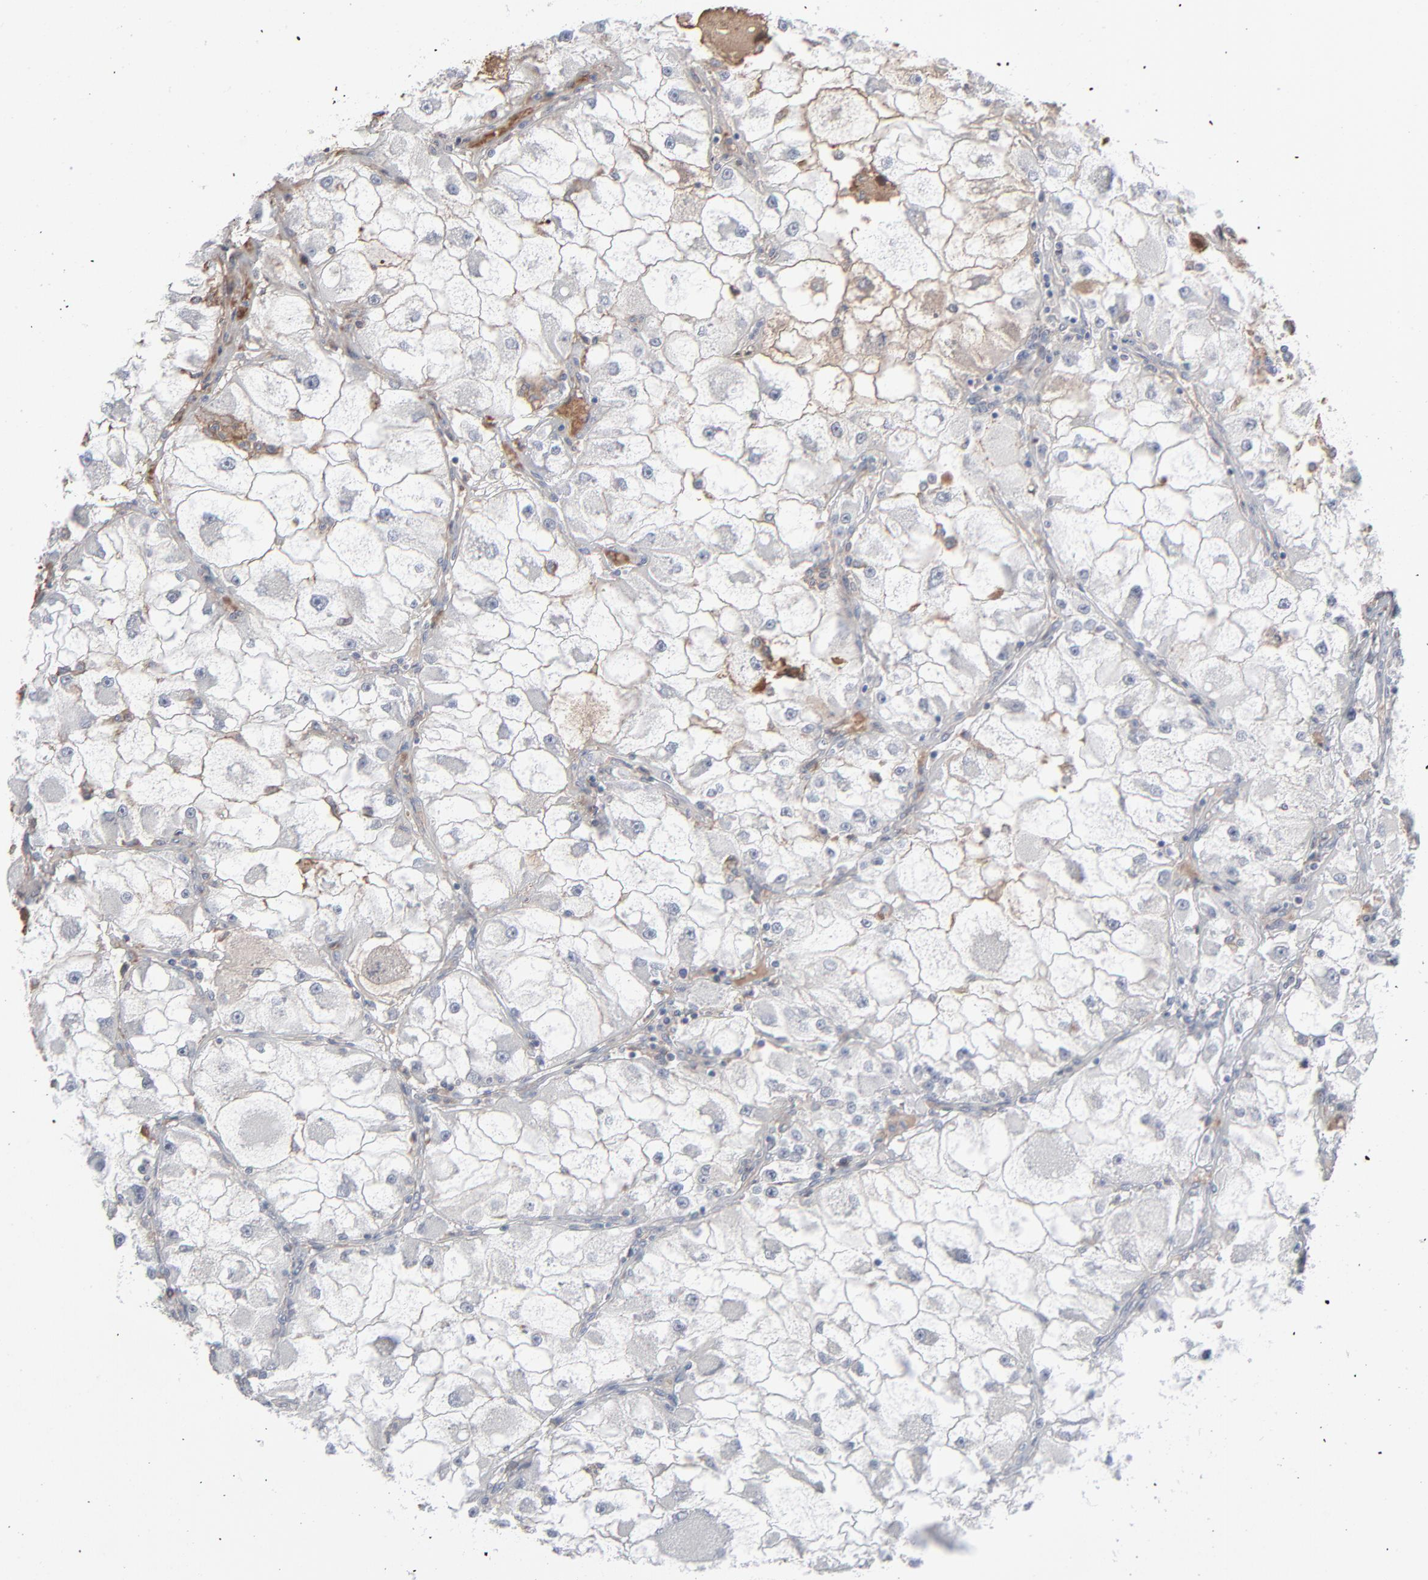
{"staining": {"intensity": "weak", "quantity": "<25%", "location": "cytoplasmic/membranous"}, "tissue": "renal cancer", "cell_type": "Tumor cells", "image_type": "cancer", "snomed": [{"axis": "morphology", "description": "Adenocarcinoma, NOS"}, {"axis": "topography", "description": "Kidney"}], "caption": "Immunohistochemical staining of human renal cancer reveals no significant positivity in tumor cells.", "gene": "MPHOSPH6", "patient": {"sex": "female", "age": 73}}